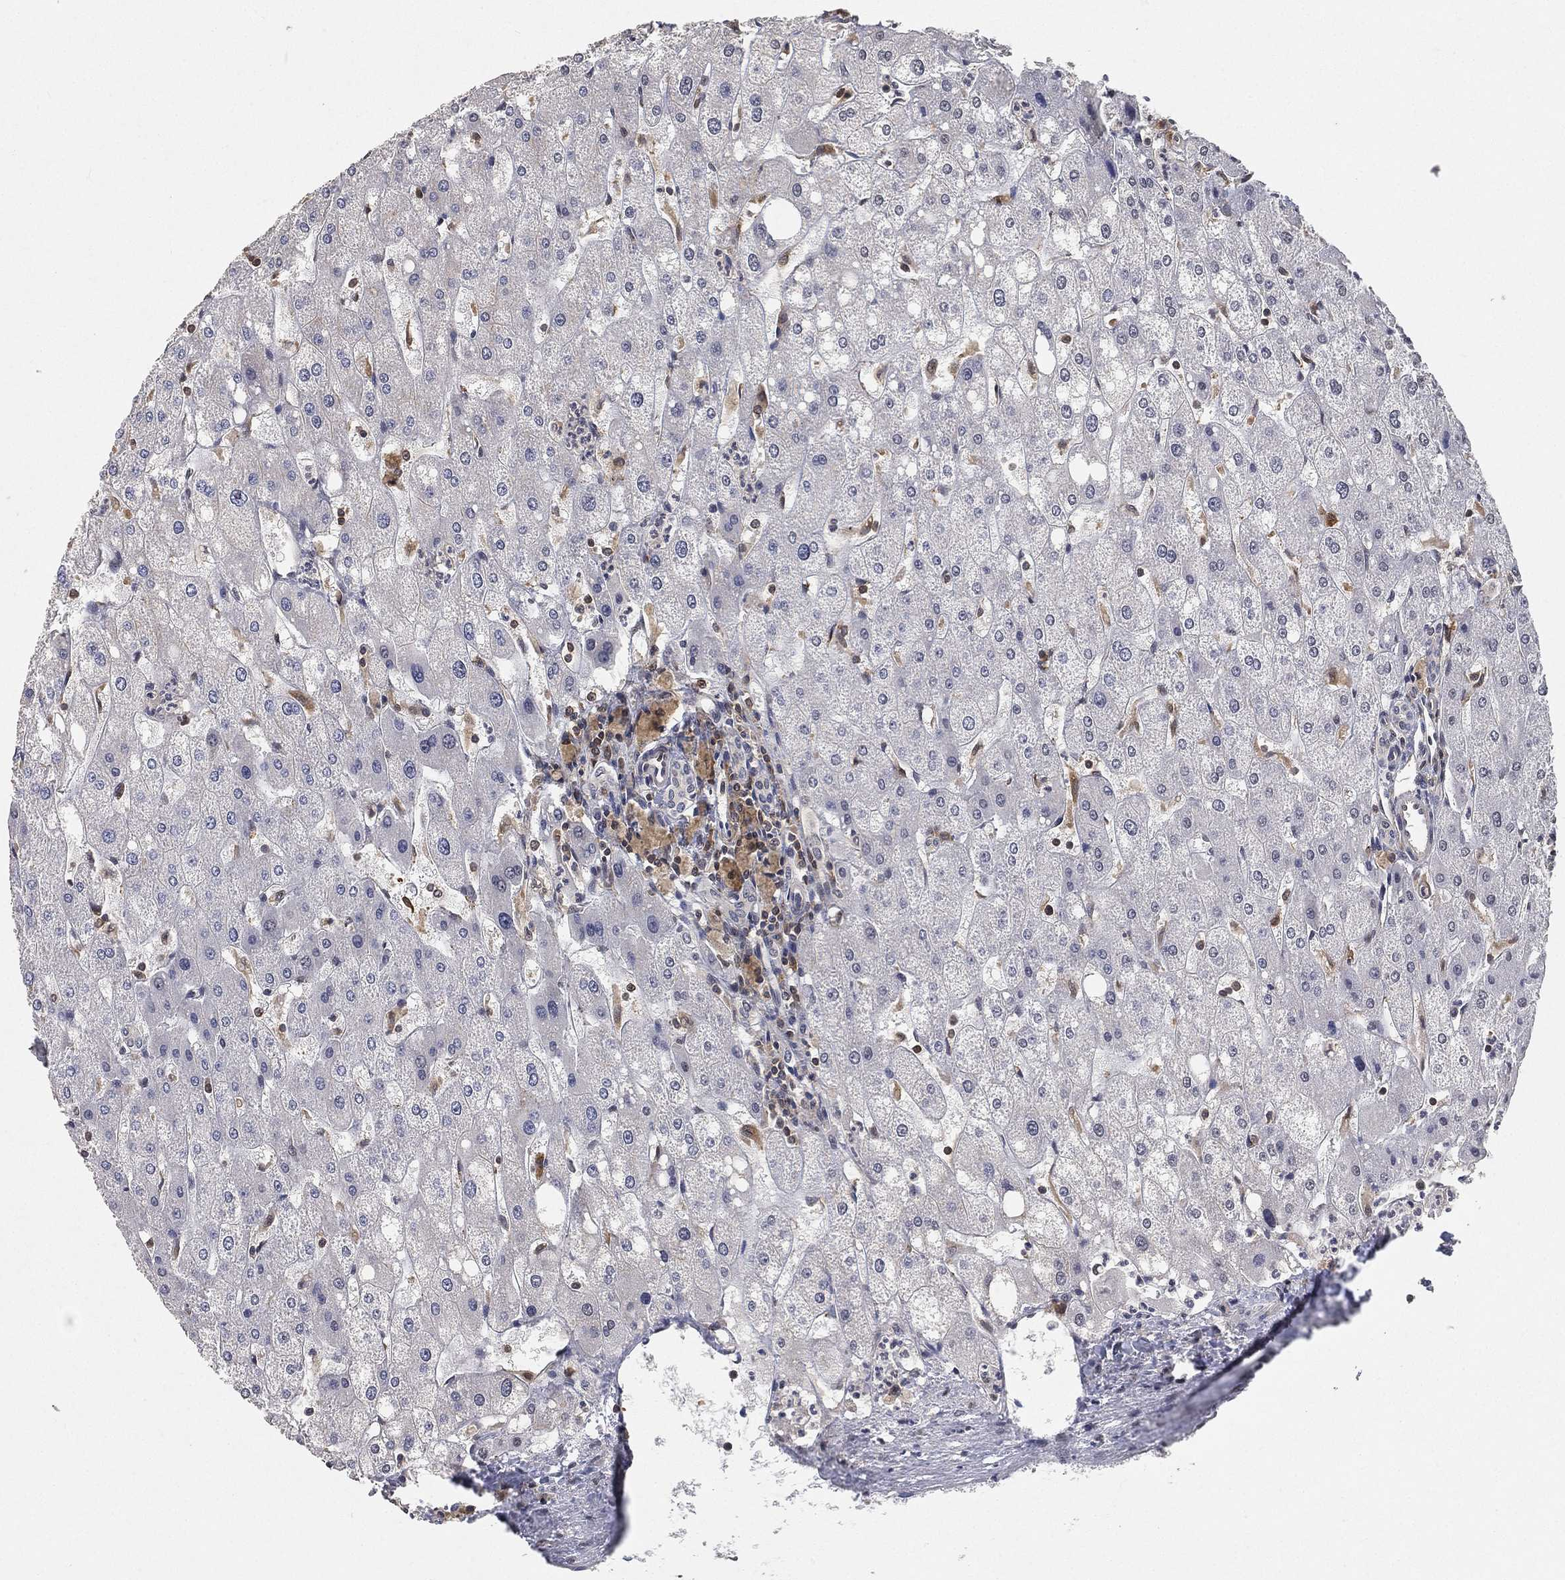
{"staining": {"intensity": "negative", "quantity": "none", "location": "none"}, "tissue": "liver", "cell_type": "Cholangiocytes", "image_type": "normal", "snomed": [{"axis": "morphology", "description": "Normal tissue, NOS"}, {"axis": "topography", "description": "Liver"}], "caption": "Immunohistochemistry image of normal liver: liver stained with DAB shows no significant protein positivity in cholangiocytes. (DAB IHC visualized using brightfield microscopy, high magnification).", "gene": "WDR26", "patient": {"sex": "male", "age": 67}}